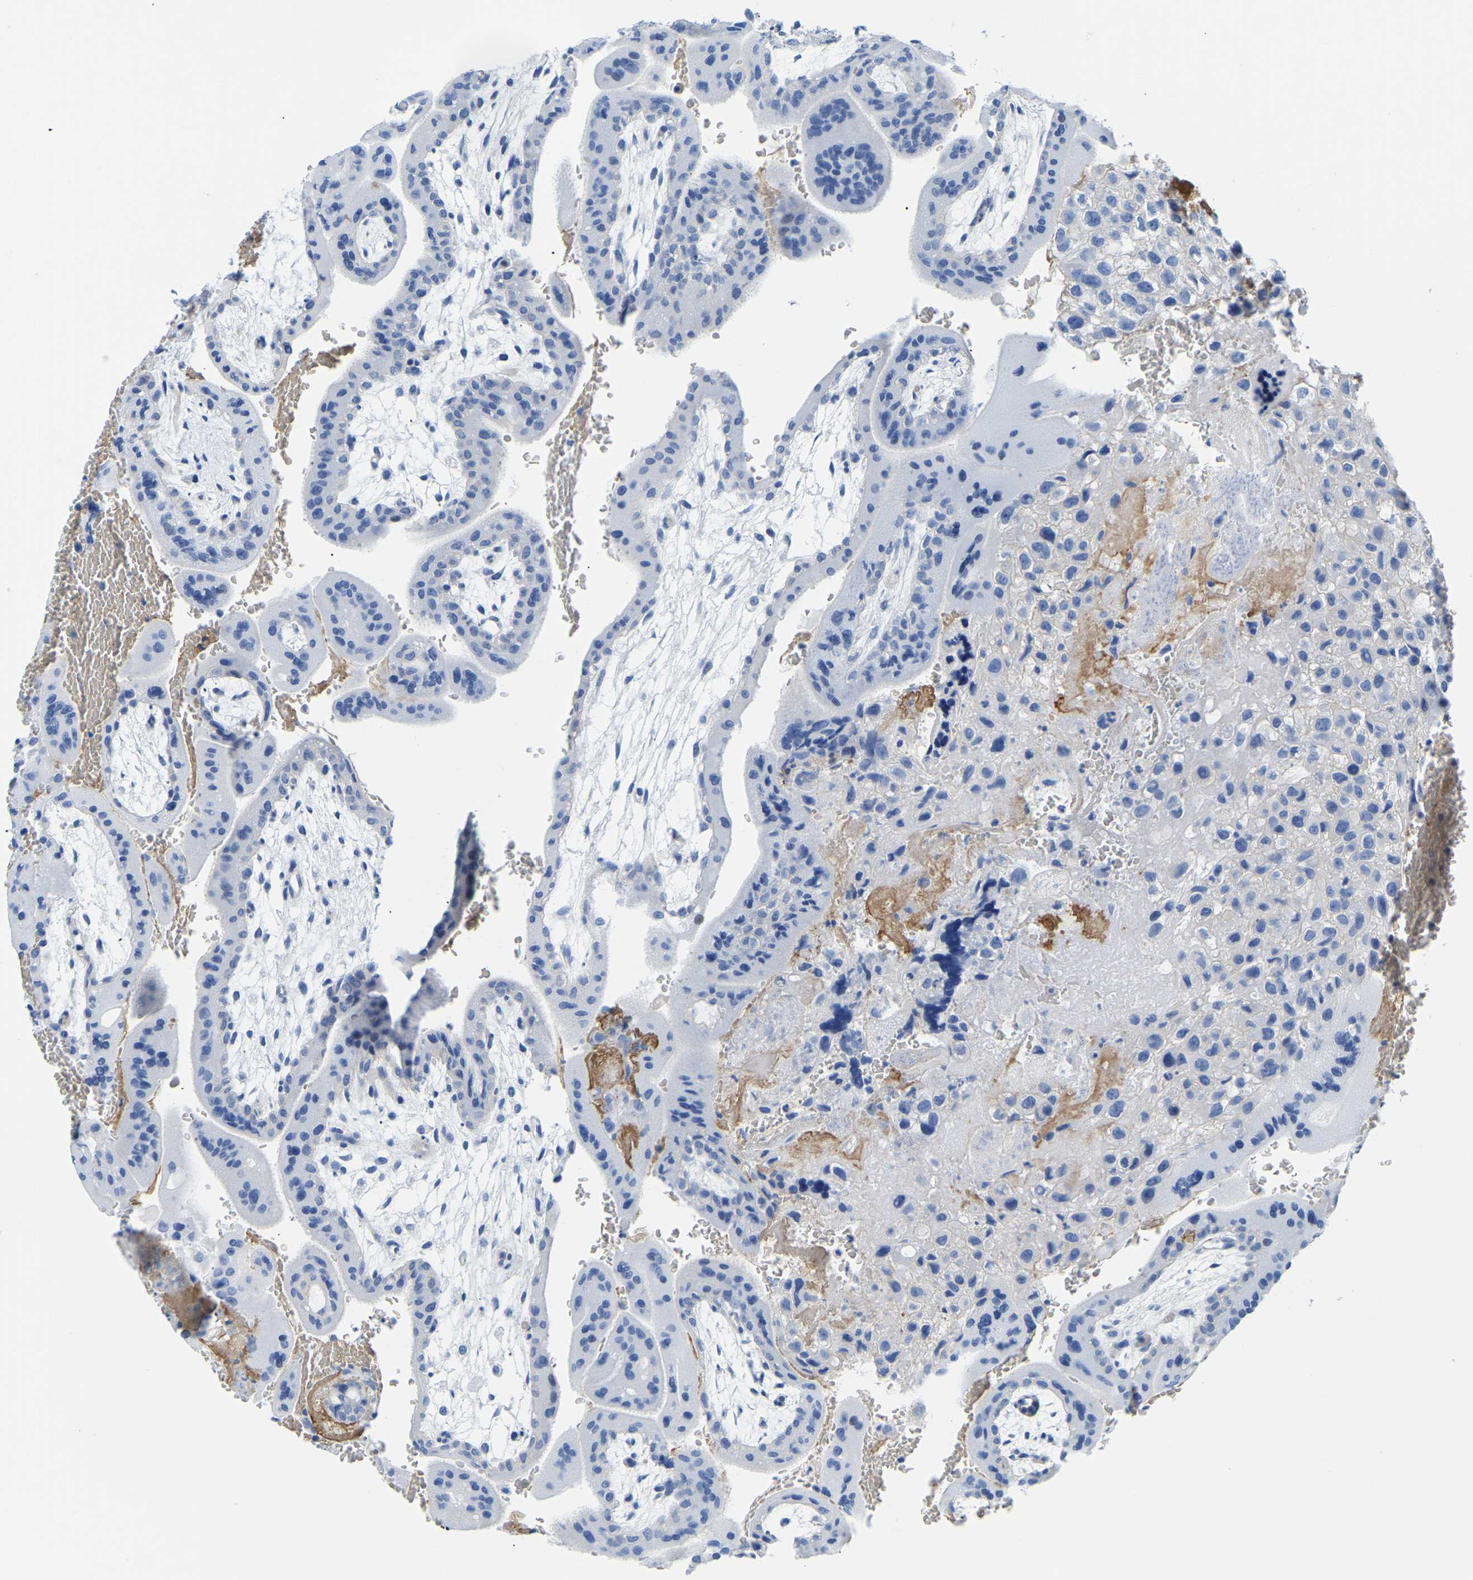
{"staining": {"intensity": "negative", "quantity": "none", "location": "none"}, "tissue": "placenta", "cell_type": "Decidual cells", "image_type": "normal", "snomed": [{"axis": "morphology", "description": "Normal tissue, NOS"}, {"axis": "topography", "description": "Placenta"}], "caption": "The micrograph shows no staining of decidual cells in unremarkable placenta. (IHC, brightfield microscopy, high magnification).", "gene": "UPK3A", "patient": {"sex": "female", "age": 35}}